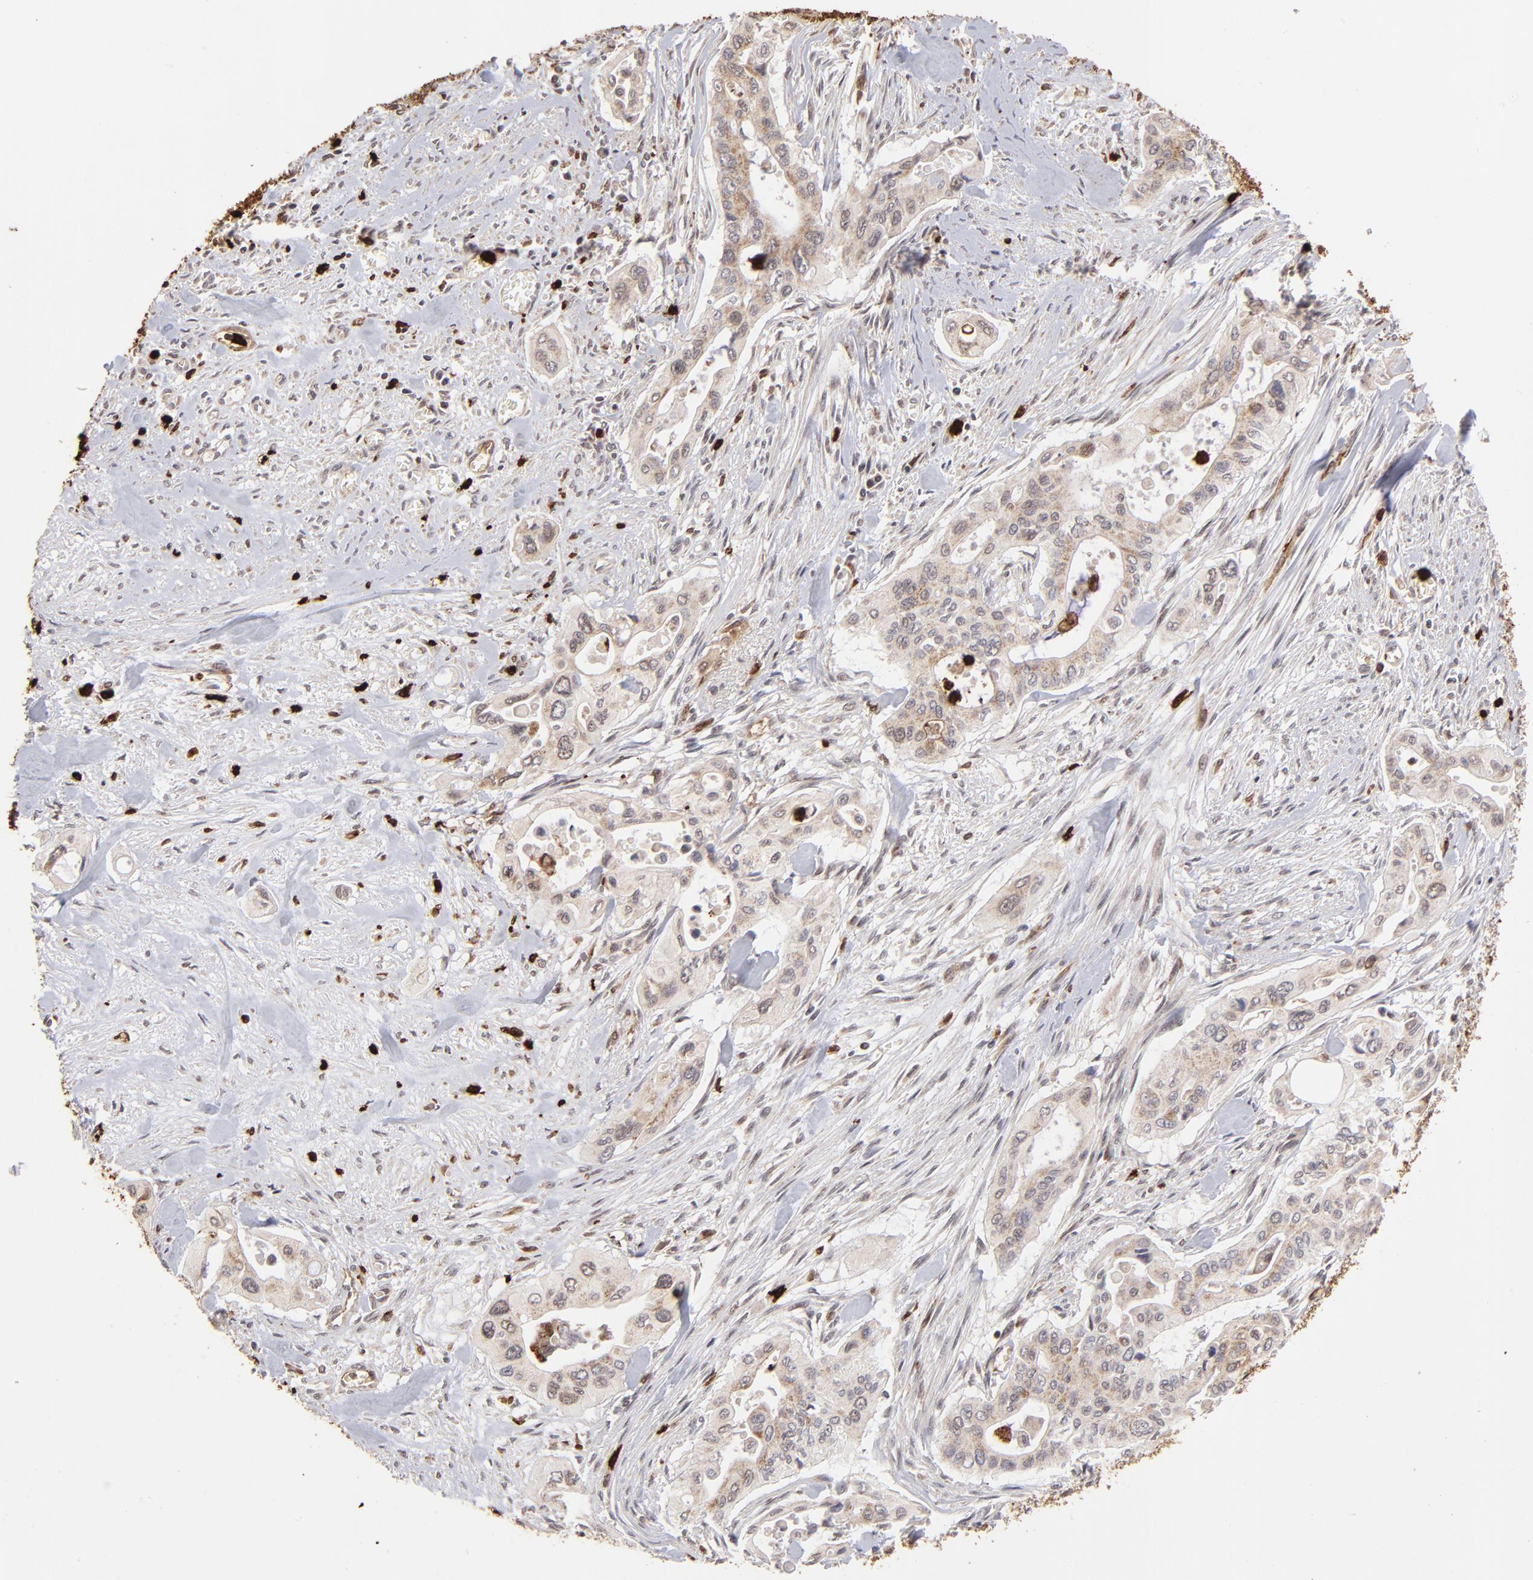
{"staining": {"intensity": "weak", "quantity": ">75%", "location": "cytoplasmic/membranous"}, "tissue": "pancreatic cancer", "cell_type": "Tumor cells", "image_type": "cancer", "snomed": [{"axis": "morphology", "description": "Adenocarcinoma, NOS"}, {"axis": "topography", "description": "Pancreas"}], "caption": "High-power microscopy captured an immunohistochemistry (IHC) micrograph of pancreatic cancer (adenocarcinoma), revealing weak cytoplasmic/membranous expression in approximately >75% of tumor cells.", "gene": "ZFX", "patient": {"sex": "male", "age": 77}}